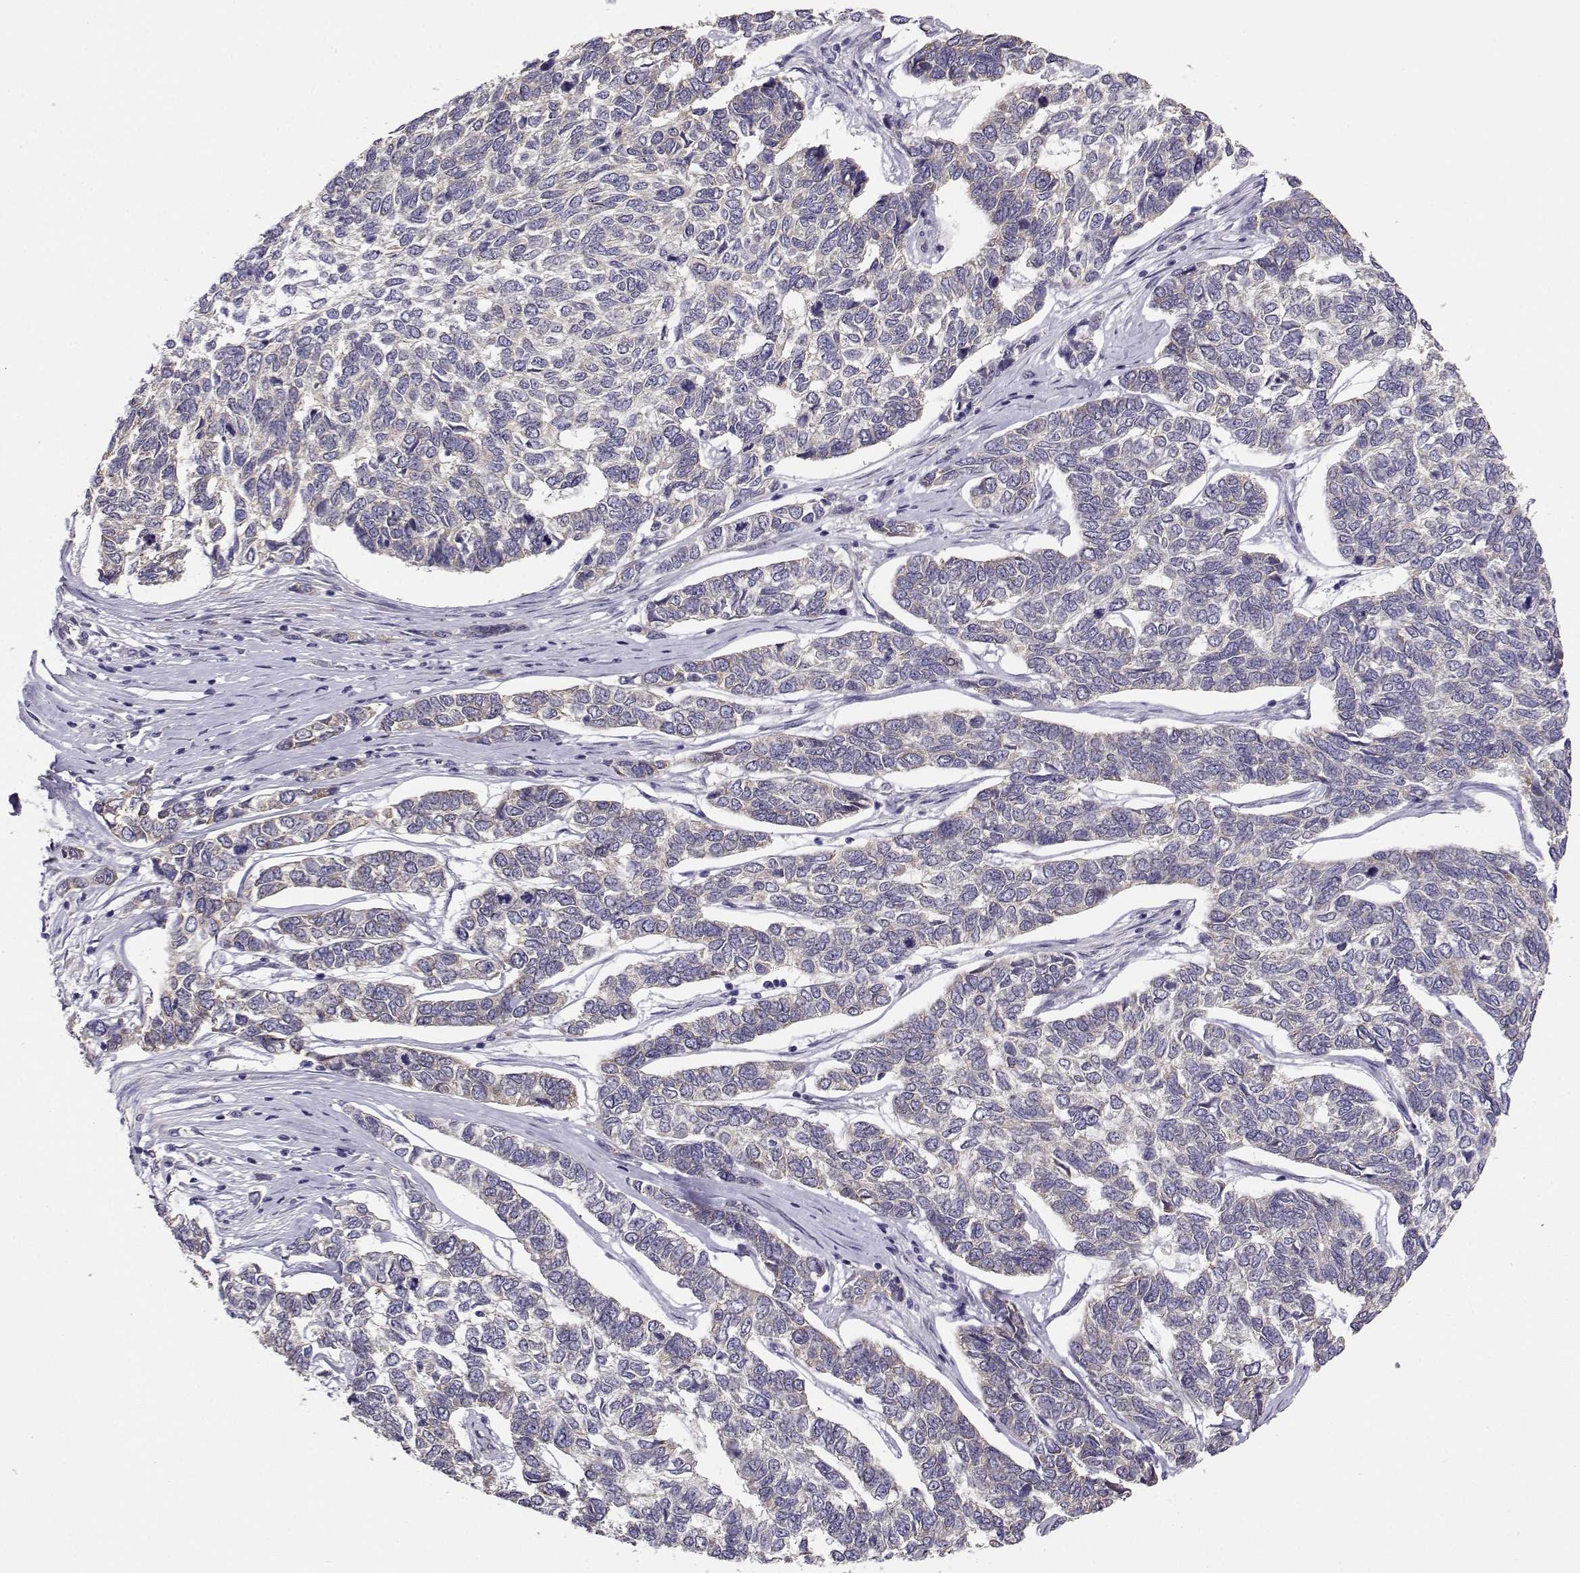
{"staining": {"intensity": "weak", "quantity": "<25%", "location": "cytoplasmic/membranous"}, "tissue": "skin cancer", "cell_type": "Tumor cells", "image_type": "cancer", "snomed": [{"axis": "morphology", "description": "Basal cell carcinoma"}, {"axis": "topography", "description": "Skin"}], "caption": "This is an immunohistochemistry histopathology image of skin cancer. There is no expression in tumor cells.", "gene": "BEND6", "patient": {"sex": "female", "age": 65}}